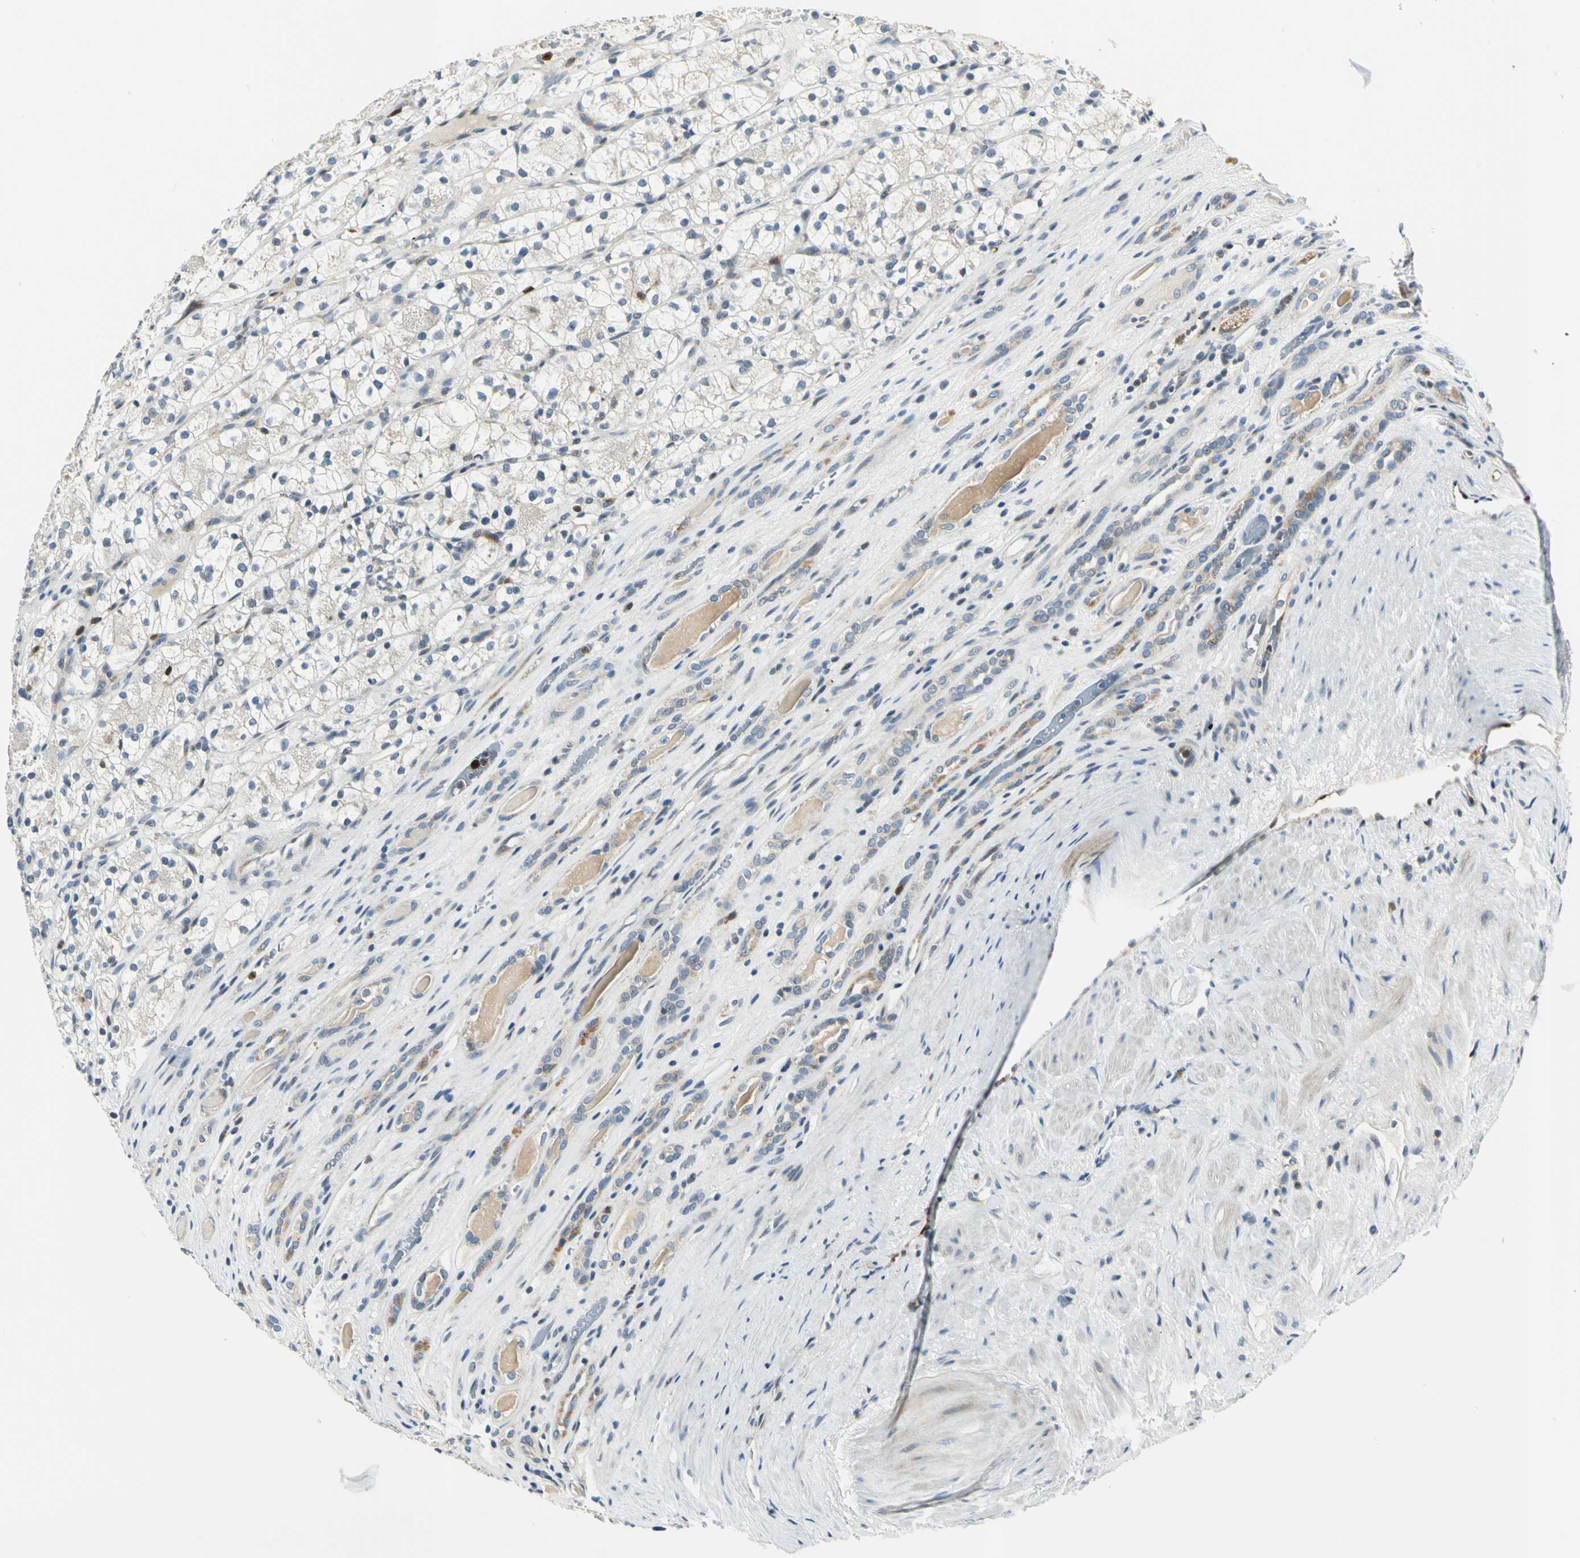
{"staining": {"intensity": "negative", "quantity": "none", "location": "none"}, "tissue": "renal cancer", "cell_type": "Tumor cells", "image_type": "cancer", "snomed": [{"axis": "morphology", "description": "Adenocarcinoma, NOS"}, {"axis": "topography", "description": "Kidney"}], "caption": "DAB immunohistochemical staining of renal cancer (adenocarcinoma) exhibits no significant staining in tumor cells.", "gene": "USP40", "patient": {"sex": "female", "age": 60}}